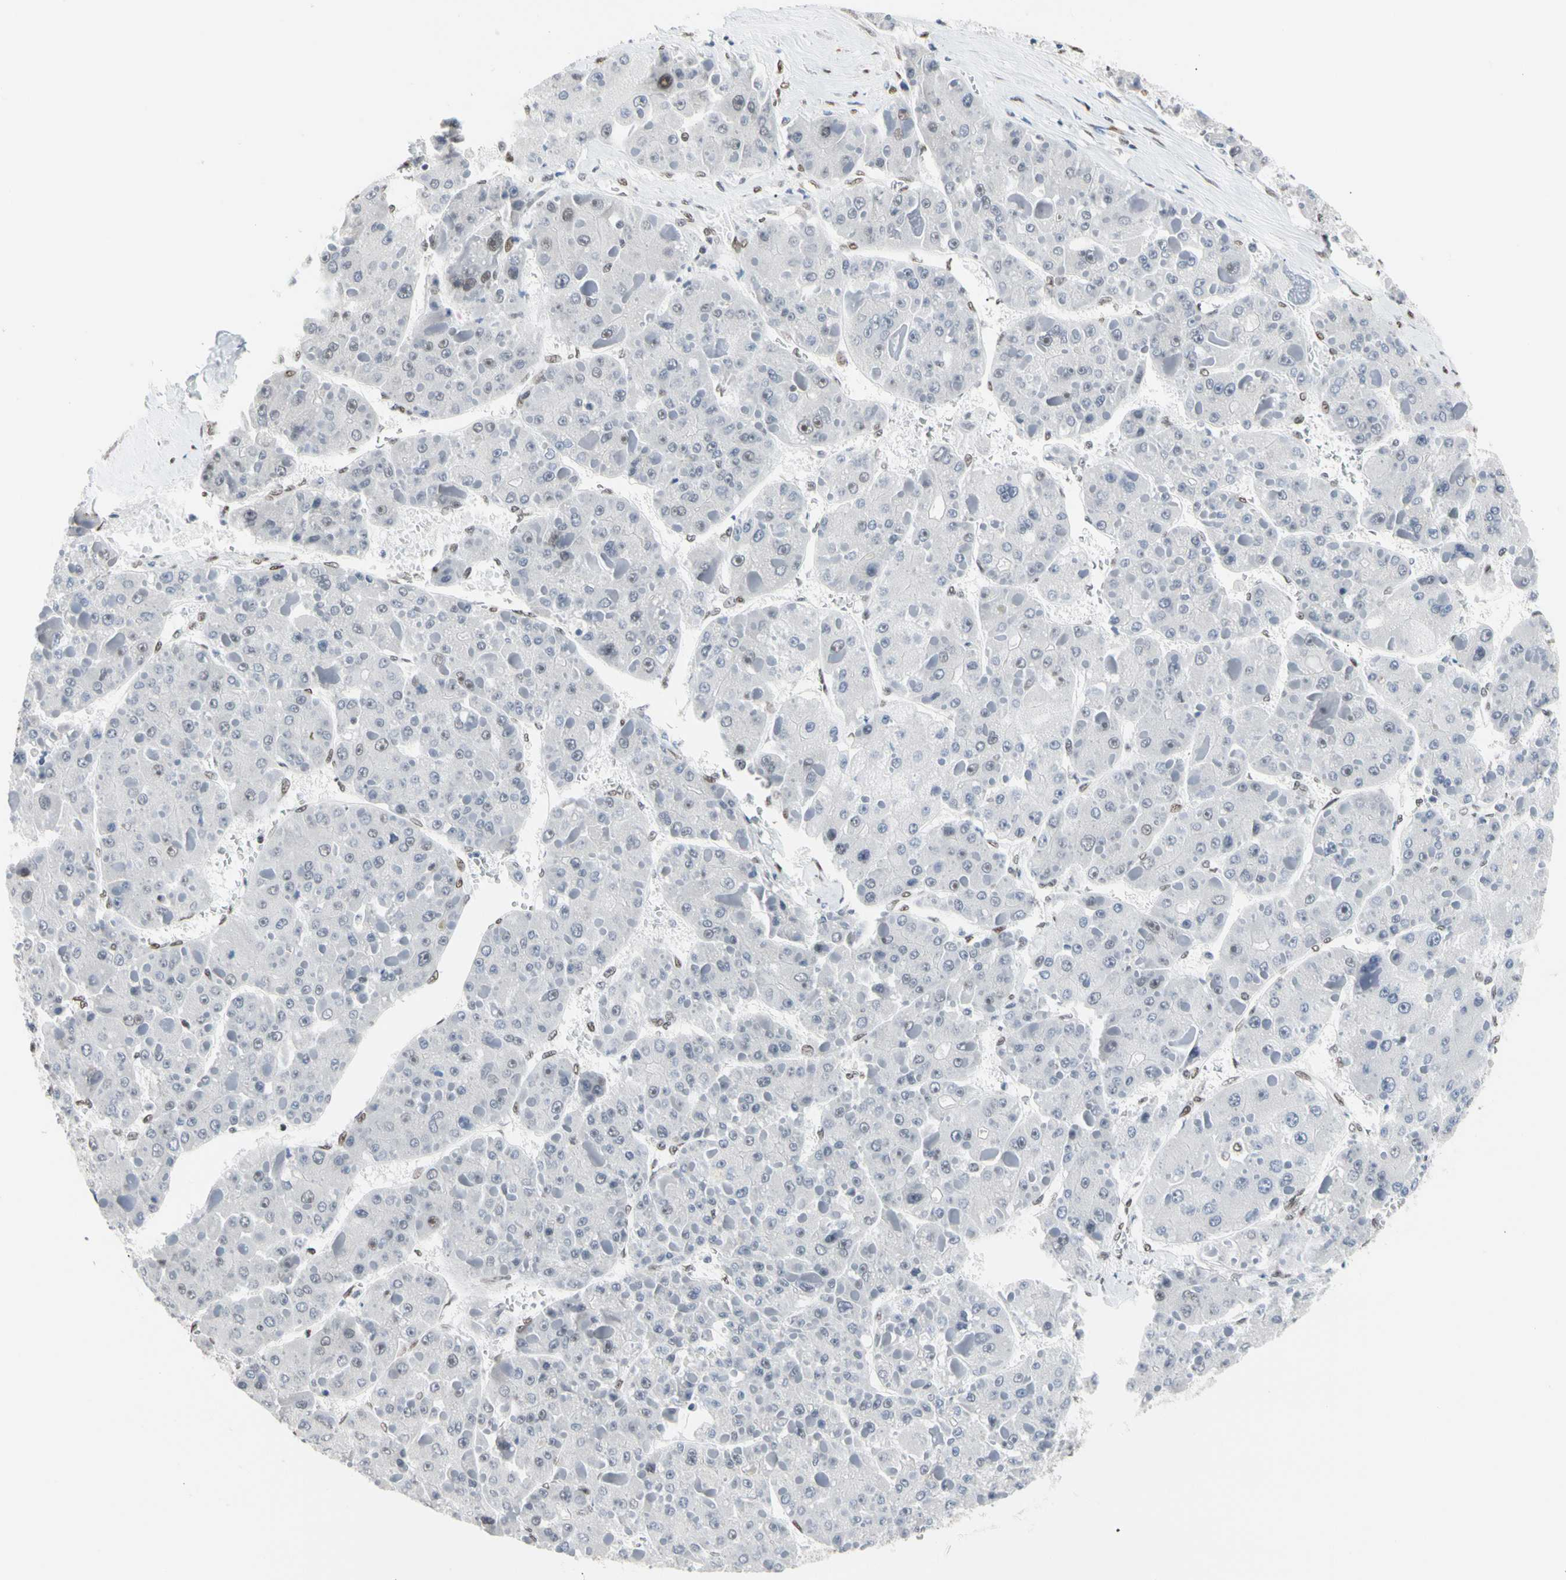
{"staining": {"intensity": "weak", "quantity": "<25%", "location": "nuclear"}, "tissue": "liver cancer", "cell_type": "Tumor cells", "image_type": "cancer", "snomed": [{"axis": "morphology", "description": "Carcinoma, Hepatocellular, NOS"}, {"axis": "topography", "description": "Liver"}], "caption": "Tumor cells show no significant protein staining in liver cancer (hepatocellular carcinoma).", "gene": "FAM98B", "patient": {"sex": "female", "age": 73}}